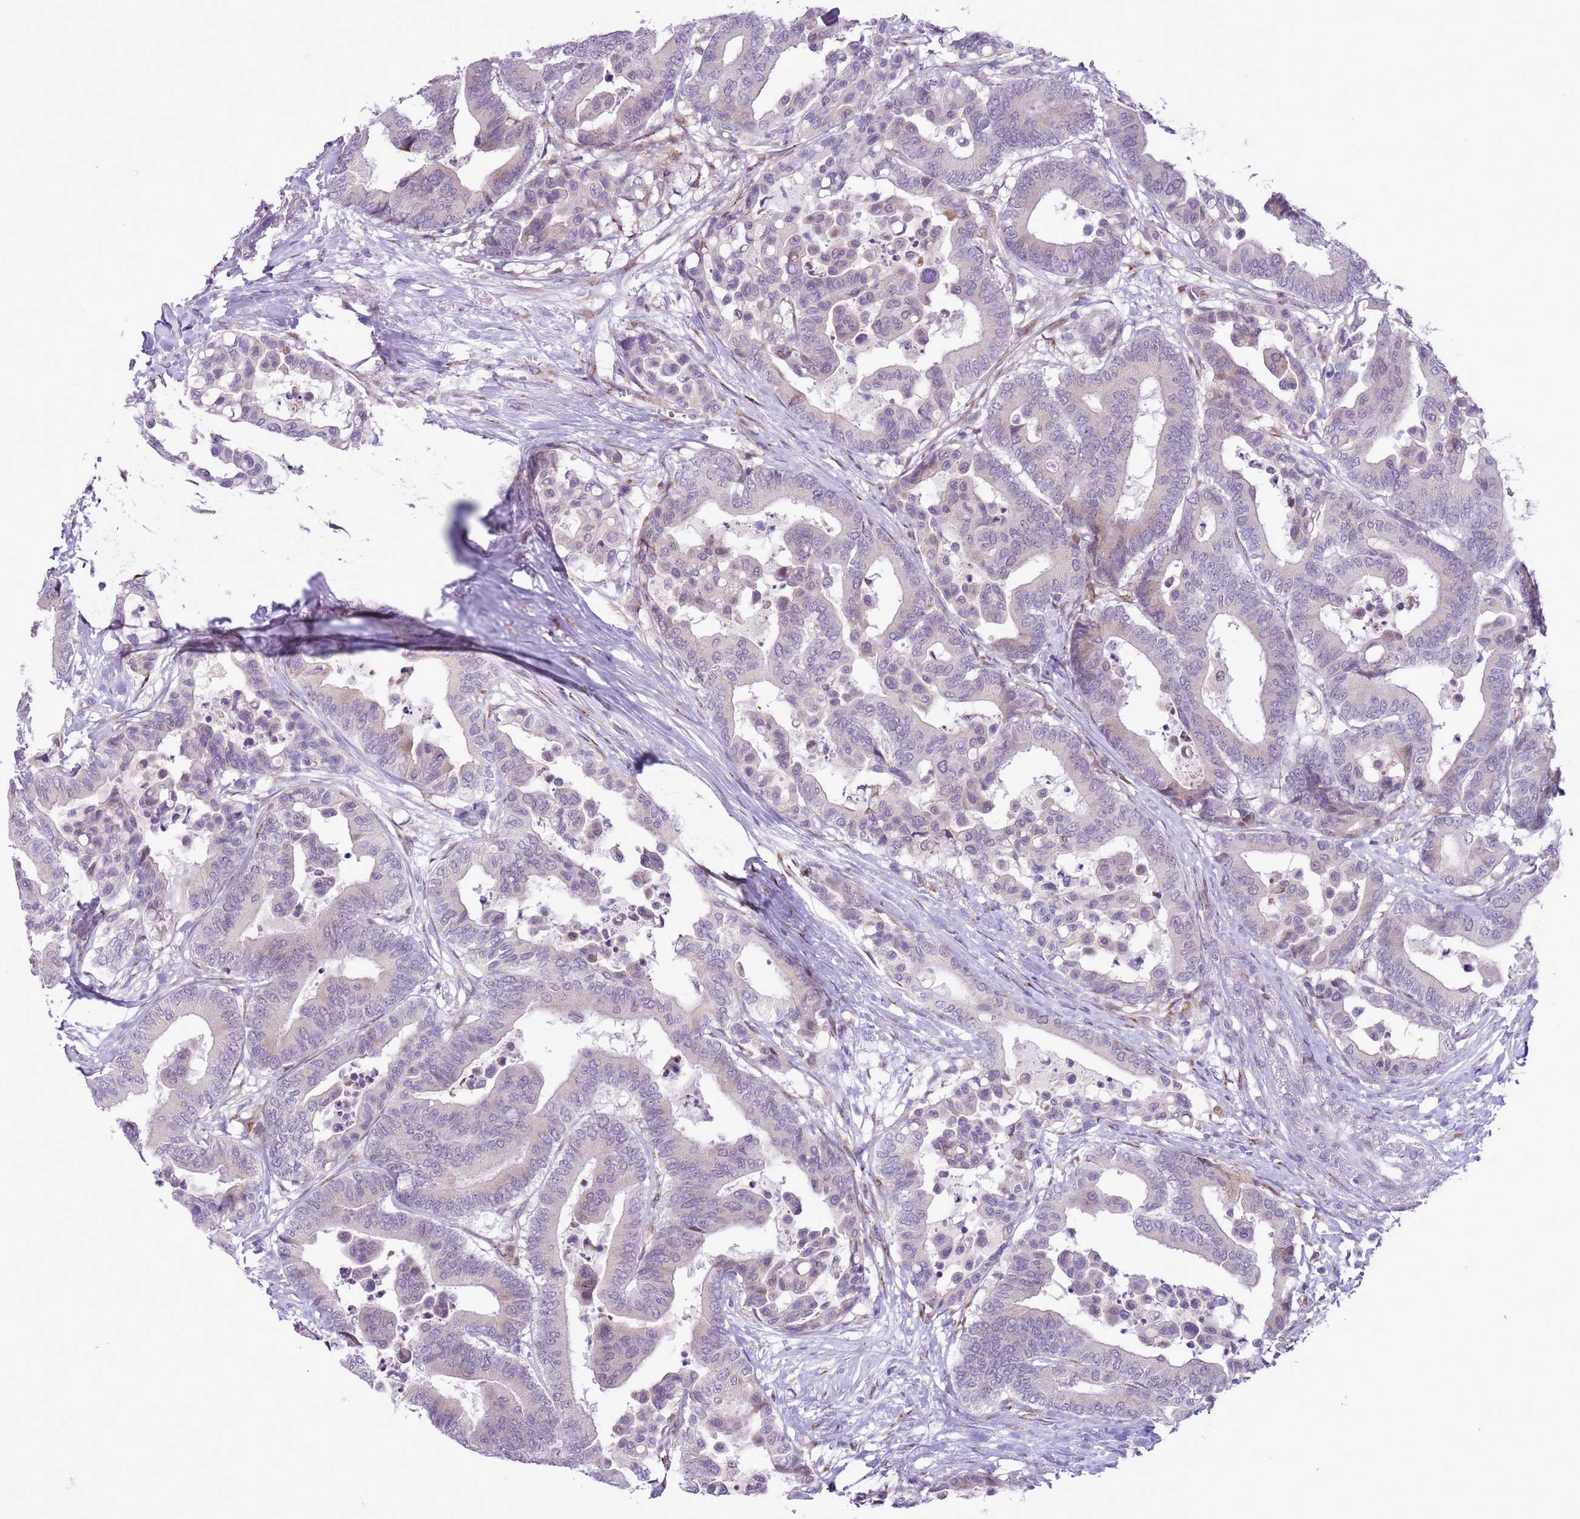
{"staining": {"intensity": "weak", "quantity": "<25%", "location": "cytoplasmic/membranous"}, "tissue": "colorectal cancer", "cell_type": "Tumor cells", "image_type": "cancer", "snomed": [{"axis": "morphology", "description": "Normal tissue, NOS"}, {"axis": "morphology", "description": "Adenocarcinoma, NOS"}, {"axis": "topography", "description": "Colon"}], "caption": "Immunohistochemistry micrograph of human colorectal adenocarcinoma stained for a protein (brown), which exhibits no staining in tumor cells. Brightfield microscopy of immunohistochemistry stained with DAB (3,3'-diaminobenzidine) (brown) and hematoxylin (blue), captured at high magnification.", "gene": "ZNF576", "patient": {"sex": "male", "age": 82}}